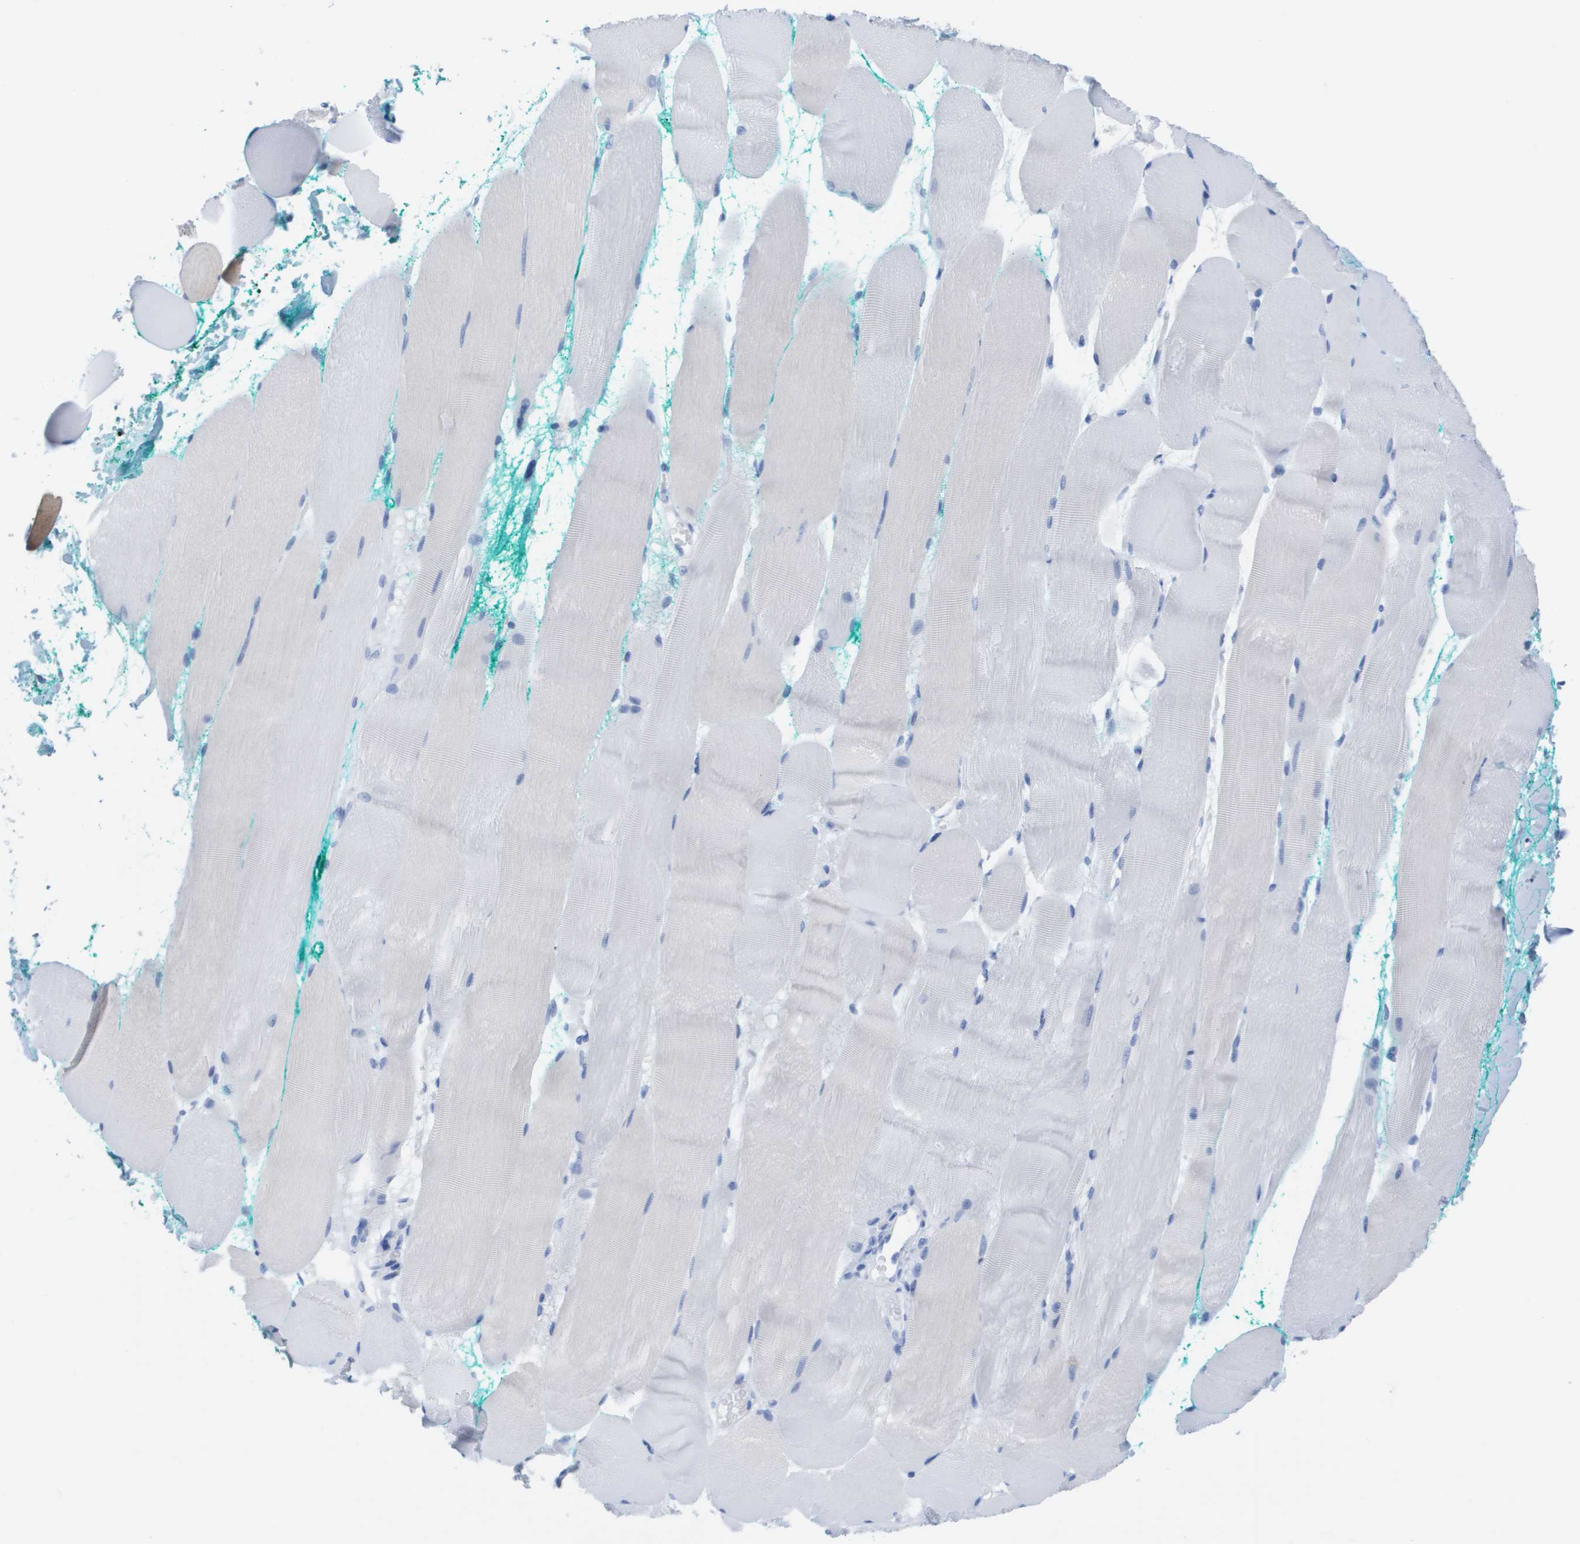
{"staining": {"intensity": "negative", "quantity": "none", "location": "none"}, "tissue": "skeletal muscle", "cell_type": "Myocytes", "image_type": "normal", "snomed": [{"axis": "morphology", "description": "Normal tissue, NOS"}, {"axis": "morphology", "description": "Squamous cell carcinoma, NOS"}, {"axis": "topography", "description": "Skeletal muscle"}], "caption": "High magnification brightfield microscopy of normal skeletal muscle stained with DAB (3,3'-diaminobenzidine) (brown) and counterstained with hematoxylin (blue): myocytes show no significant expression.", "gene": "KCNA3", "patient": {"sex": "male", "age": 51}}